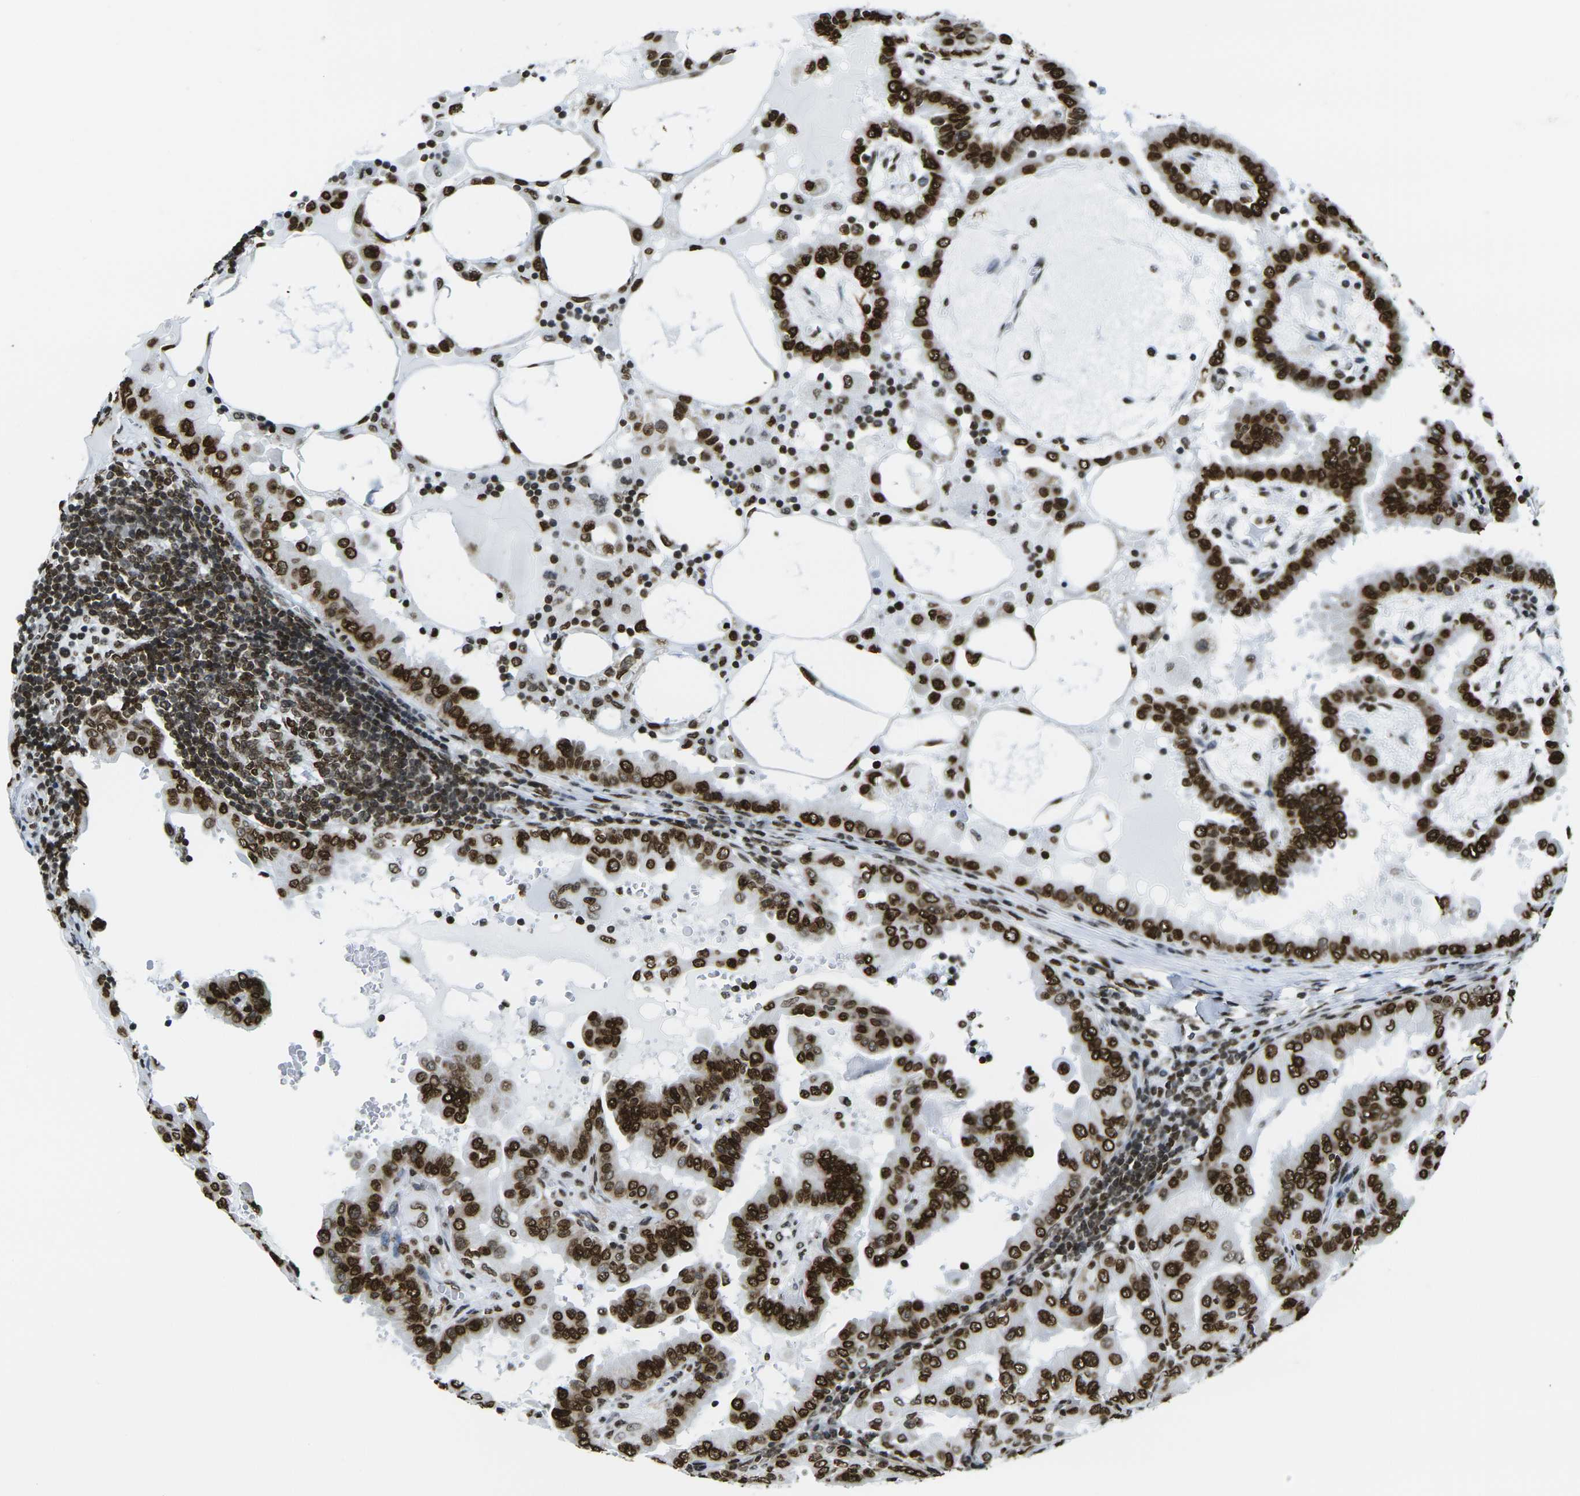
{"staining": {"intensity": "strong", "quantity": ">75%", "location": "nuclear"}, "tissue": "thyroid cancer", "cell_type": "Tumor cells", "image_type": "cancer", "snomed": [{"axis": "morphology", "description": "Papillary adenocarcinoma, NOS"}, {"axis": "topography", "description": "Thyroid gland"}], "caption": "Immunohistochemistry (DAB) staining of human thyroid cancer displays strong nuclear protein expression in about >75% of tumor cells.", "gene": "H2AX", "patient": {"sex": "male", "age": 33}}